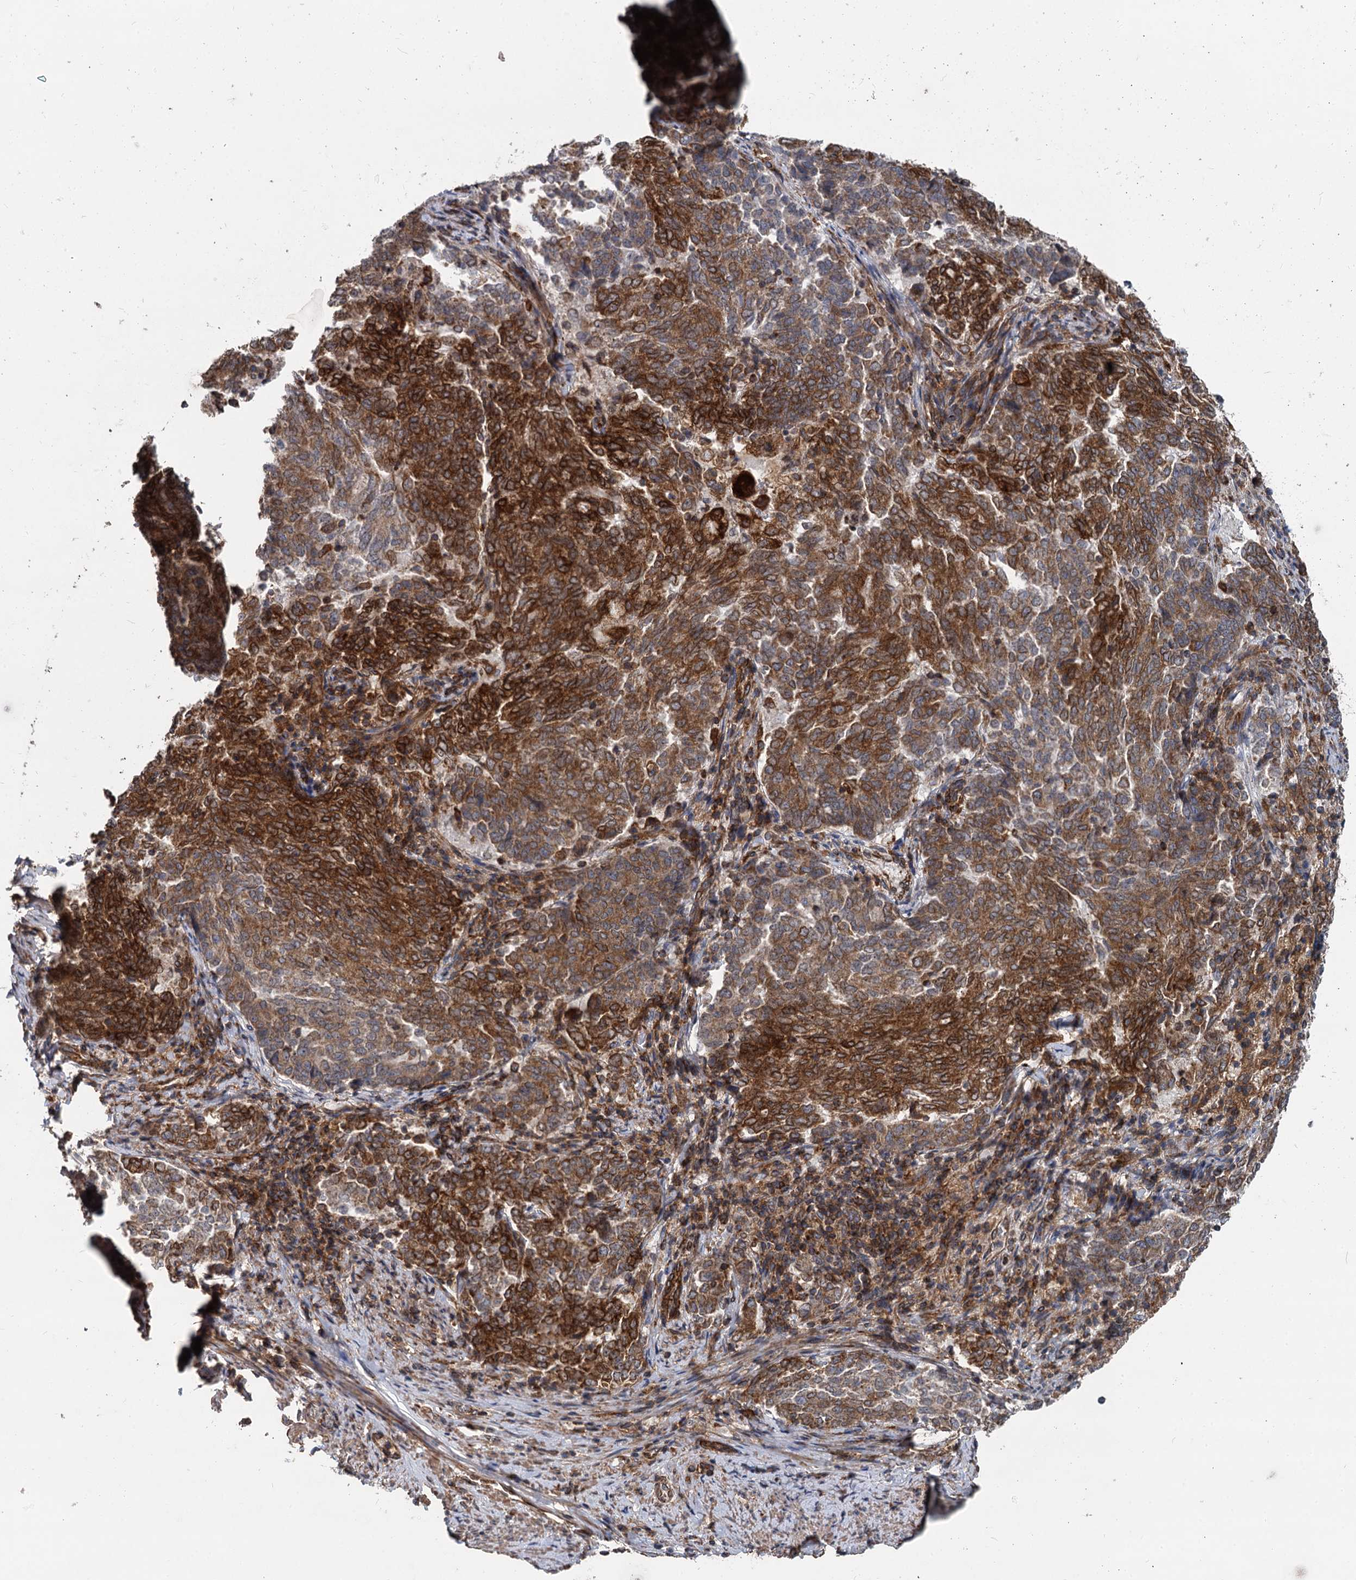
{"staining": {"intensity": "strong", "quantity": ">75%", "location": "cytoplasmic/membranous"}, "tissue": "endometrial cancer", "cell_type": "Tumor cells", "image_type": "cancer", "snomed": [{"axis": "morphology", "description": "Adenocarcinoma, NOS"}, {"axis": "topography", "description": "Endometrium"}], "caption": "High-magnification brightfield microscopy of endometrial cancer stained with DAB (brown) and counterstained with hematoxylin (blue). tumor cells exhibit strong cytoplasmic/membranous positivity is seen in about>75% of cells.", "gene": "STIM1", "patient": {"sex": "female", "age": 80}}